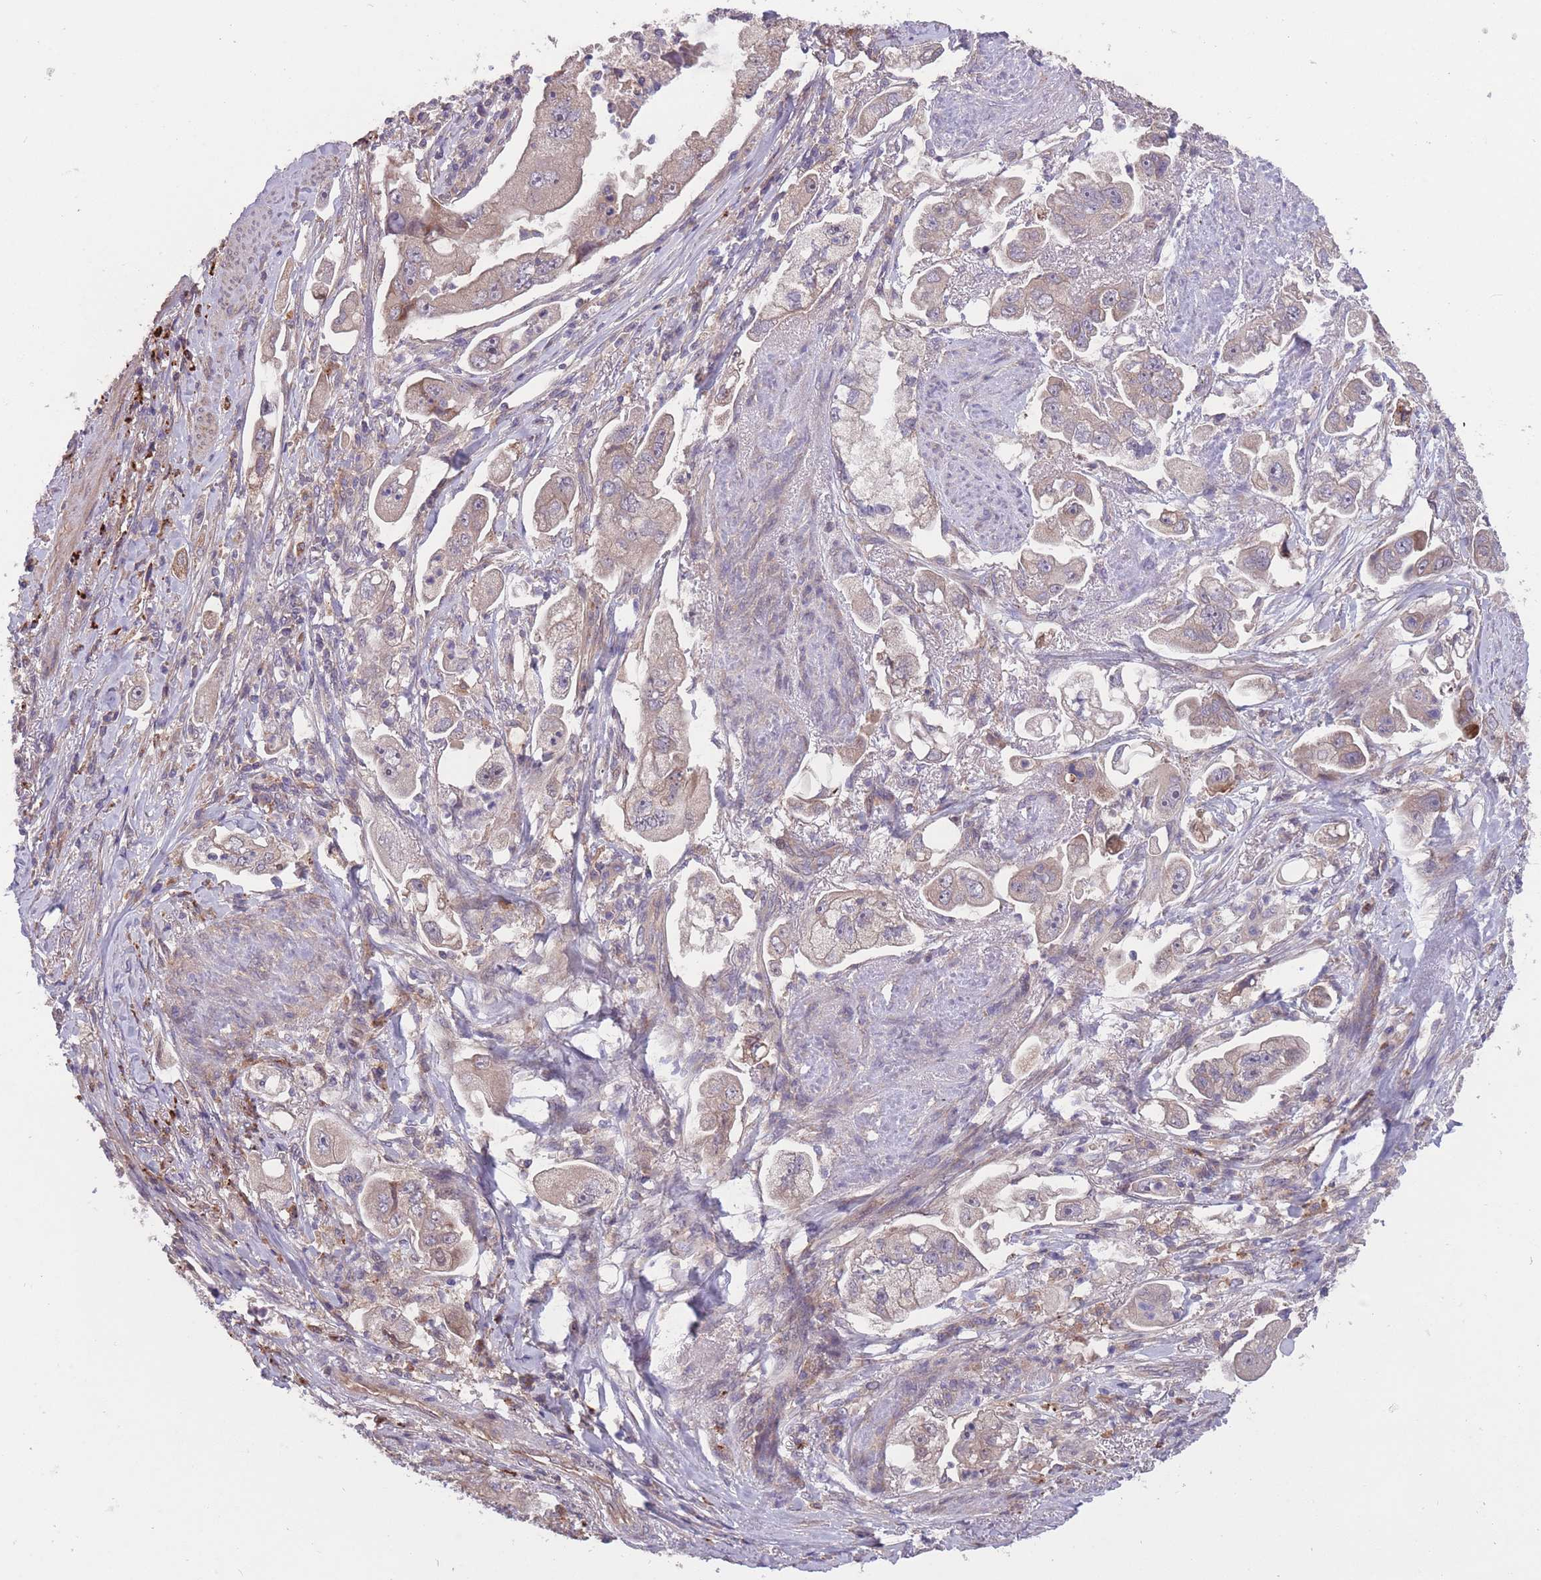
{"staining": {"intensity": "weak", "quantity": "25%-75%", "location": "cytoplasmic/membranous"}, "tissue": "stomach cancer", "cell_type": "Tumor cells", "image_type": "cancer", "snomed": [{"axis": "morphology", "description": "Adenocarcinoma, NOS"}, {"axis": "topography", "description": "Stomach"}], "caption": "This is a photomicrograph of immunohistochemistry (IHC) staining of stomach cancer, which shows weak expression in the cytoplasmic/membranous of tumor cells.", "gene": "ITPKC", "patient": {"sex": "male", "age": 62}}